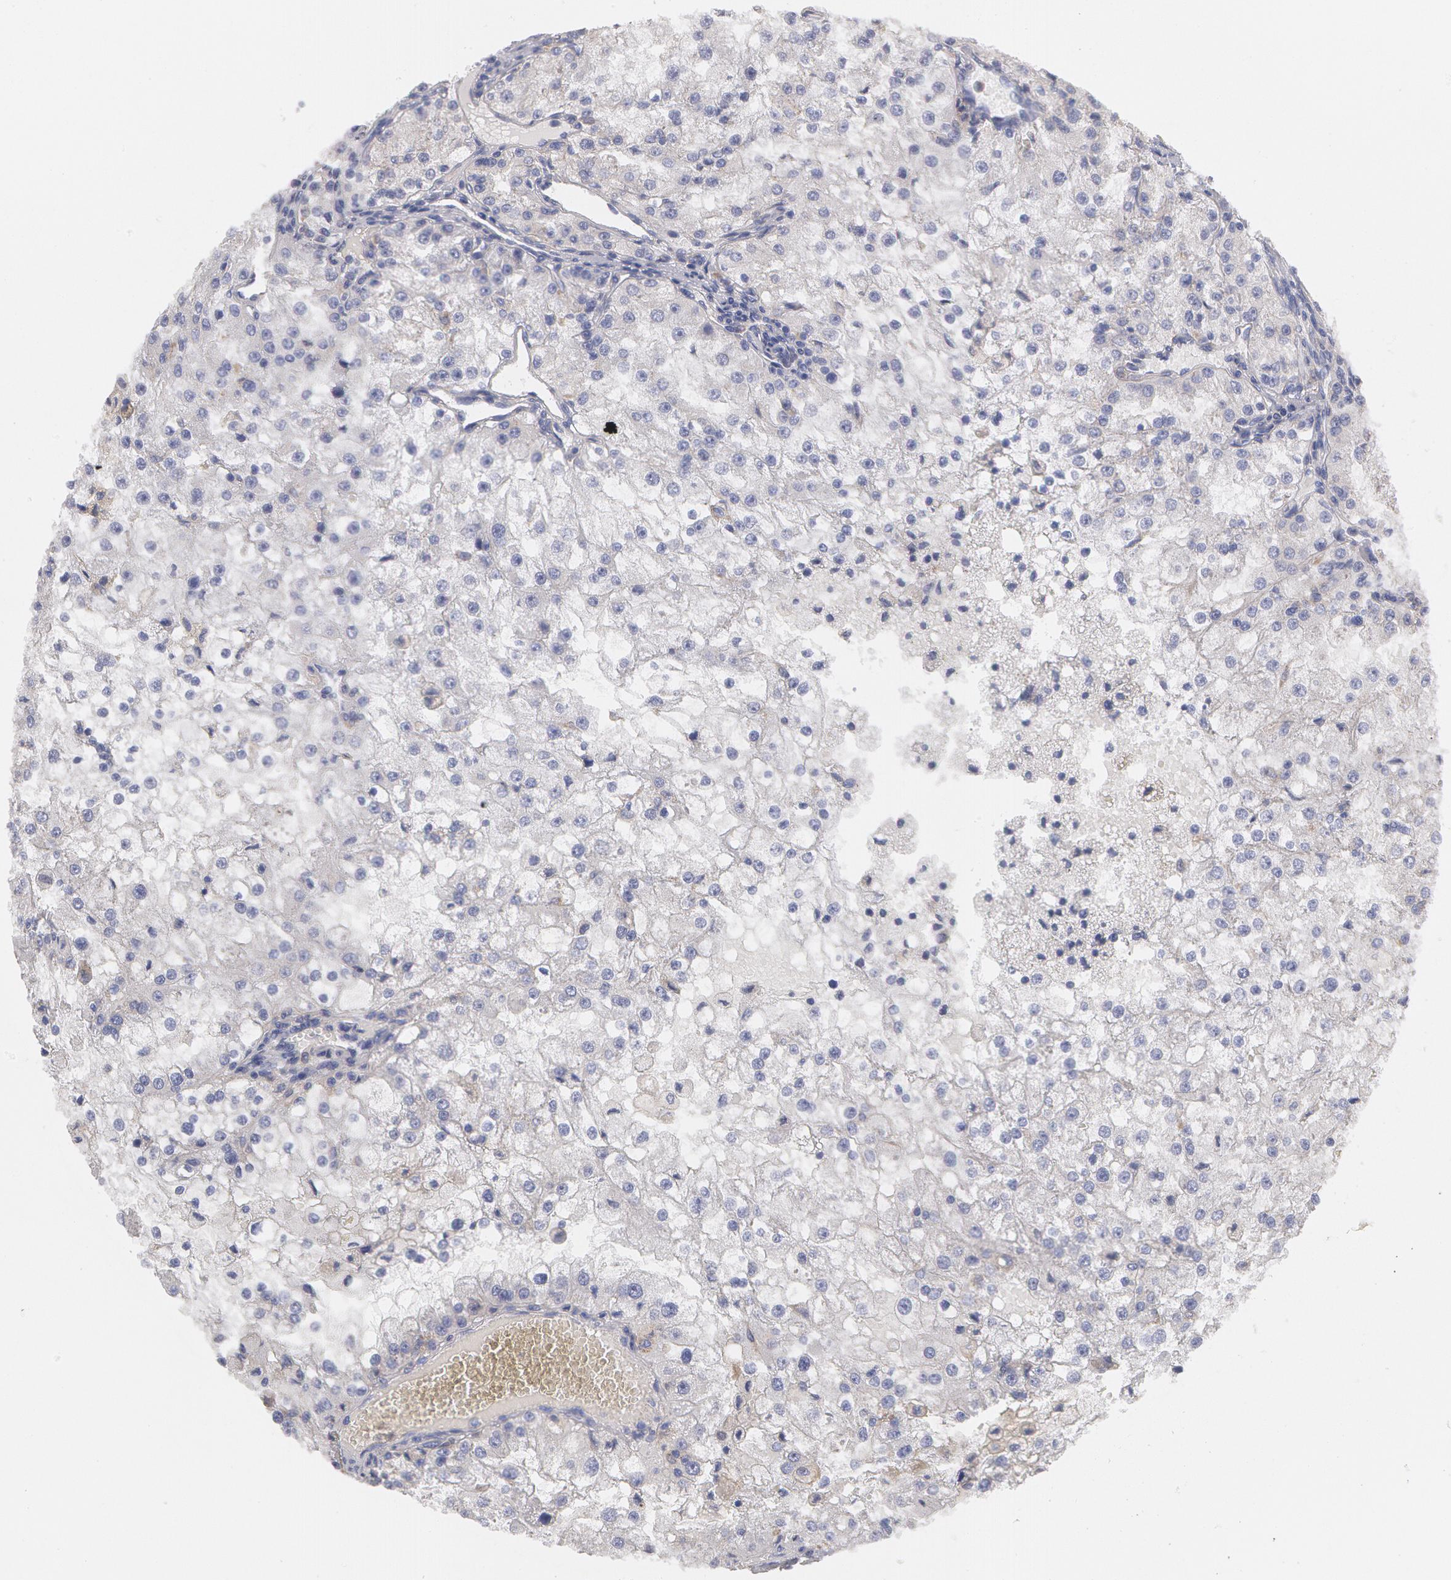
{"staining": {"intensity": "negative", "quantity": "none", "location": "none"}, "tissue": "renal cancer", "cell_type": "Tumor cells", "image_type": "cancer", "snomed": [{"axis": "morphology", "description": "Adenocarcinoma, NOS"}, {"axis": "topography", "description": "Kidney"}], "caption": "The image demonstrates no significant positivity in tumor cells of renal adenocarcinoma.", "gene": "SYK", "patient": {"sex": "female", "age": 74}}